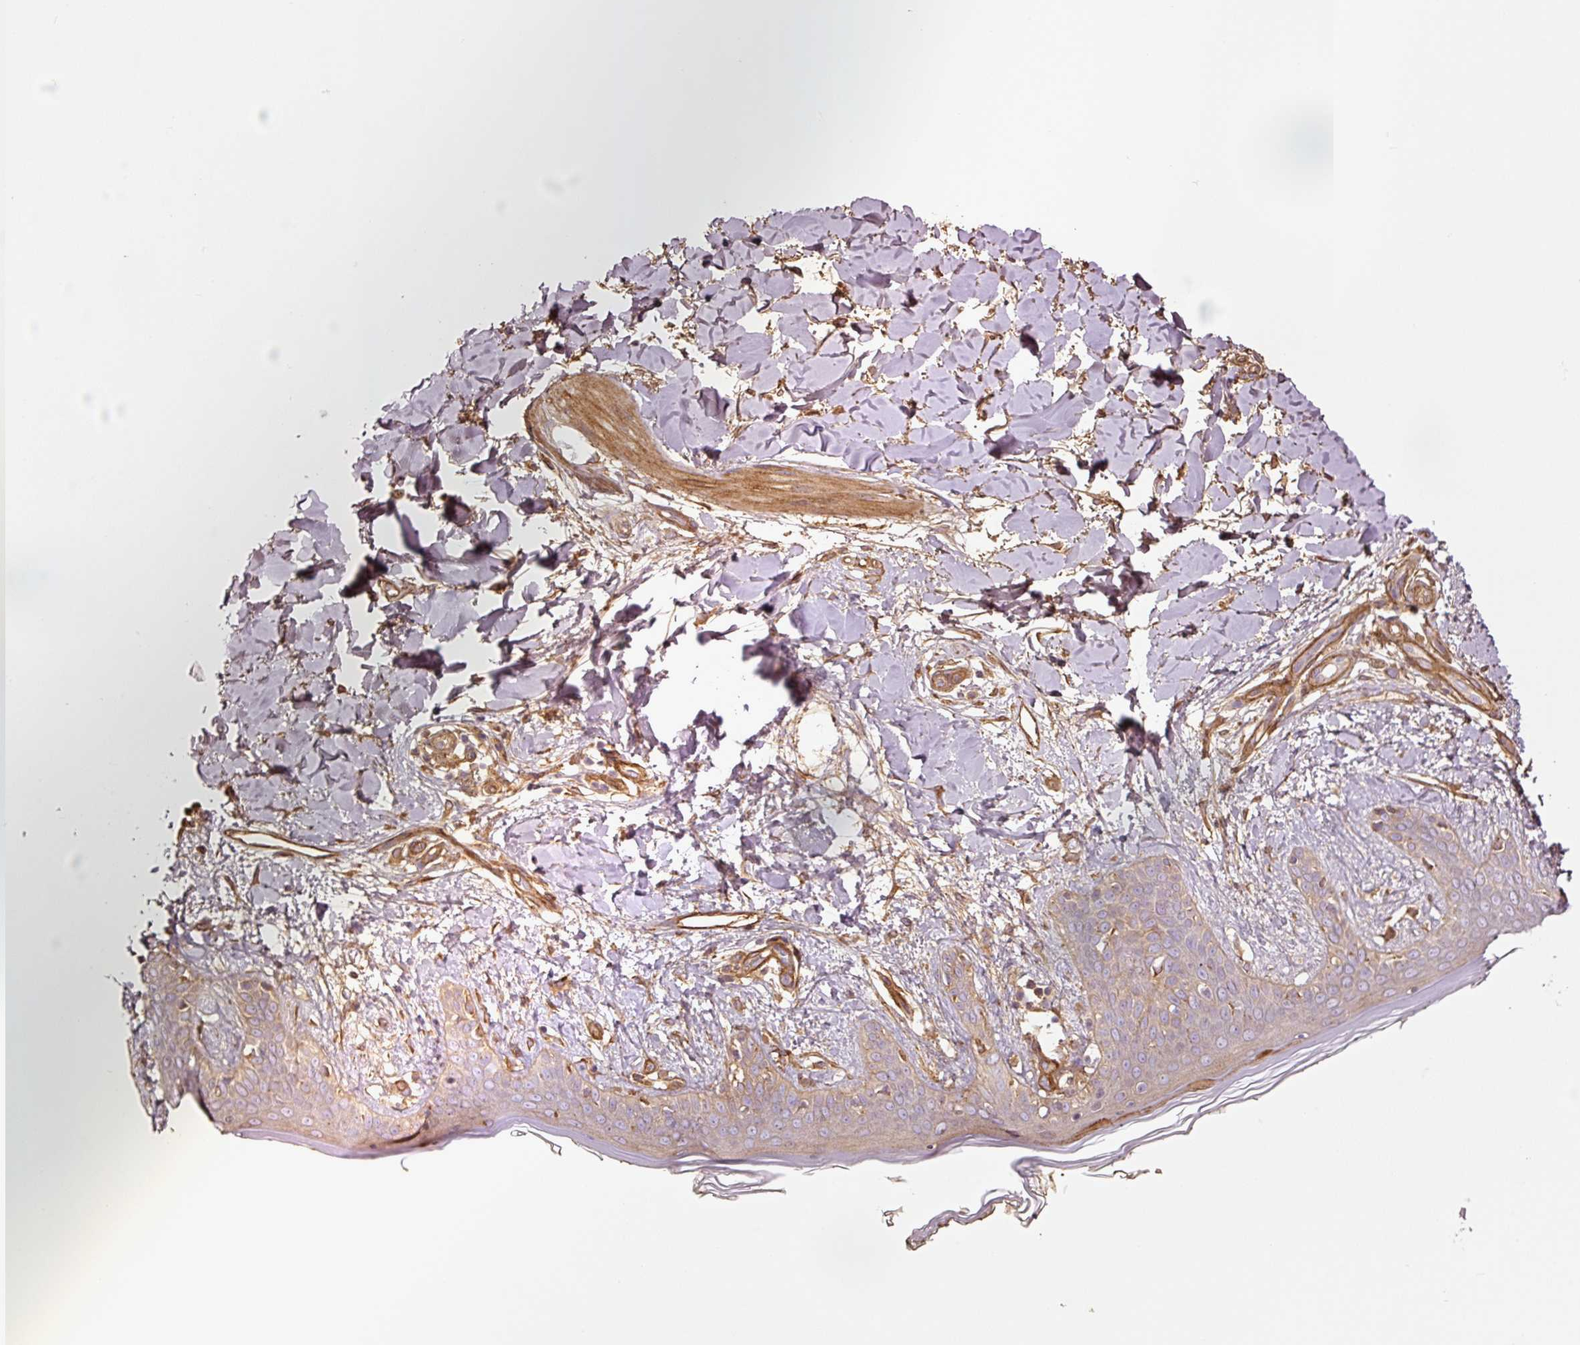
{"staining": {"intensity": "moderate", "quantity": ">75%", "location": "cytoplasmic/membranous"}, "tissue": "skin", "cell_type": "Fibroblasts", "image_type": "normal", "snomed": [{"axis": "morphology", "description": "Normal tissue, NOS"}, {"axis": "topography", "description": "Skin"}], "caption": "Fibroblasts reveal medium levels of moderate cytoplasmic/membranous expression in approximately >75% of cells in unremarkable skin.", "gene": "NID2", "patient": {"sex": "female", "age": 34}}